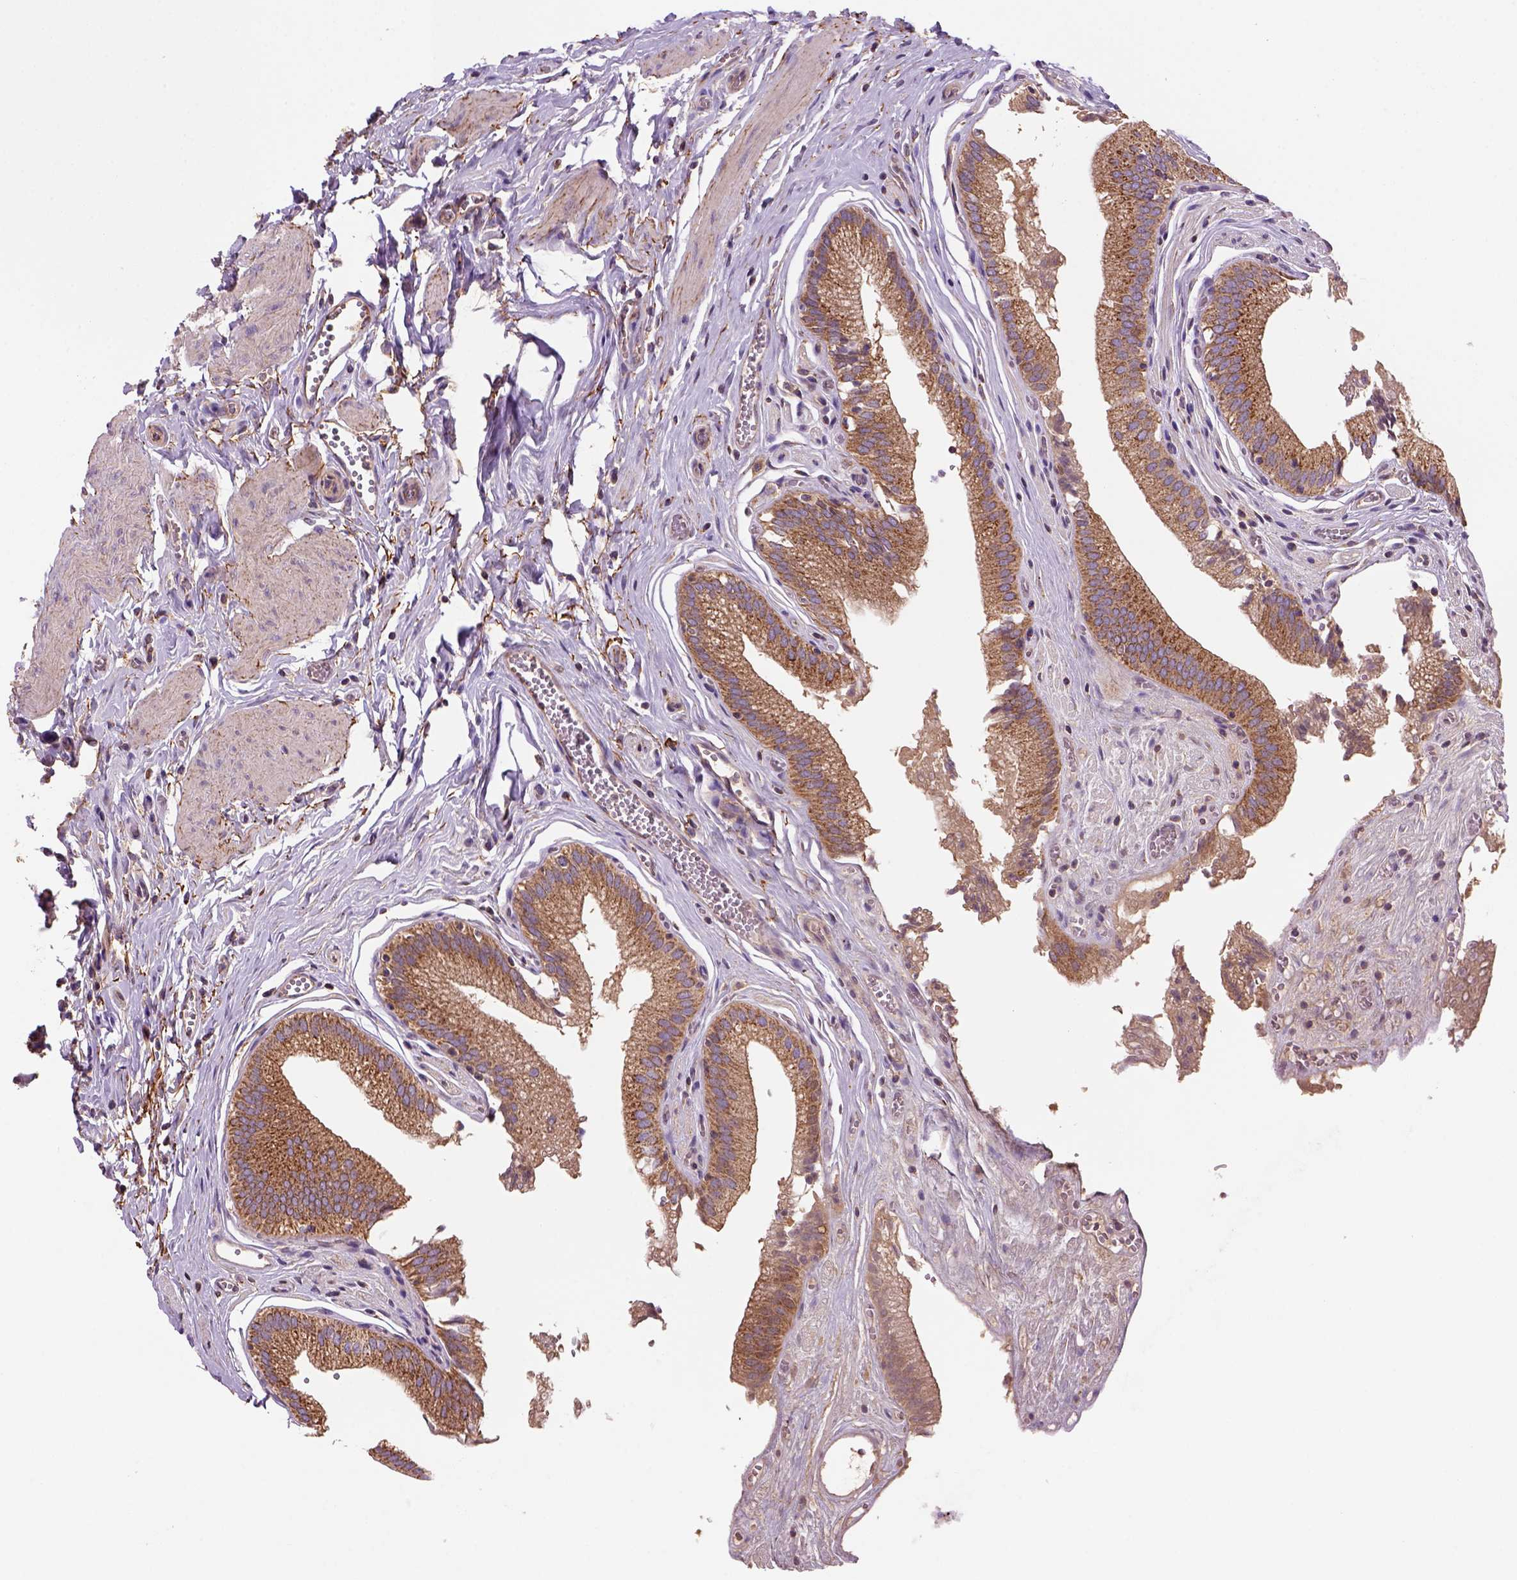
{"staining": {"intensity": "strong", "quantity": "25%-75%", "location": "cytoplasmic/membranous"}, "tissue": "gallbladder", "cell_type": "Glandular cells", "image_type": "normal", "snomed": [{"axis": "morphology", "description": "Normal tissue, NOS"}, {"axis": "topography", "description": "Gallbladder"}, {"axis": "topography", "description": "Peripheral nerve tissue"}], "caption": "IHC histopathology image of benign gallbladder: gallbladder stained using IHC exhibits high levels of strong protein expression localized specifically in the cytoplasmic/membranous of glandular cells, appearing as a cytoplasmic/membranous brown color.", "gene": "WARS2", "patient": {"sex": "male", "age": 17}}